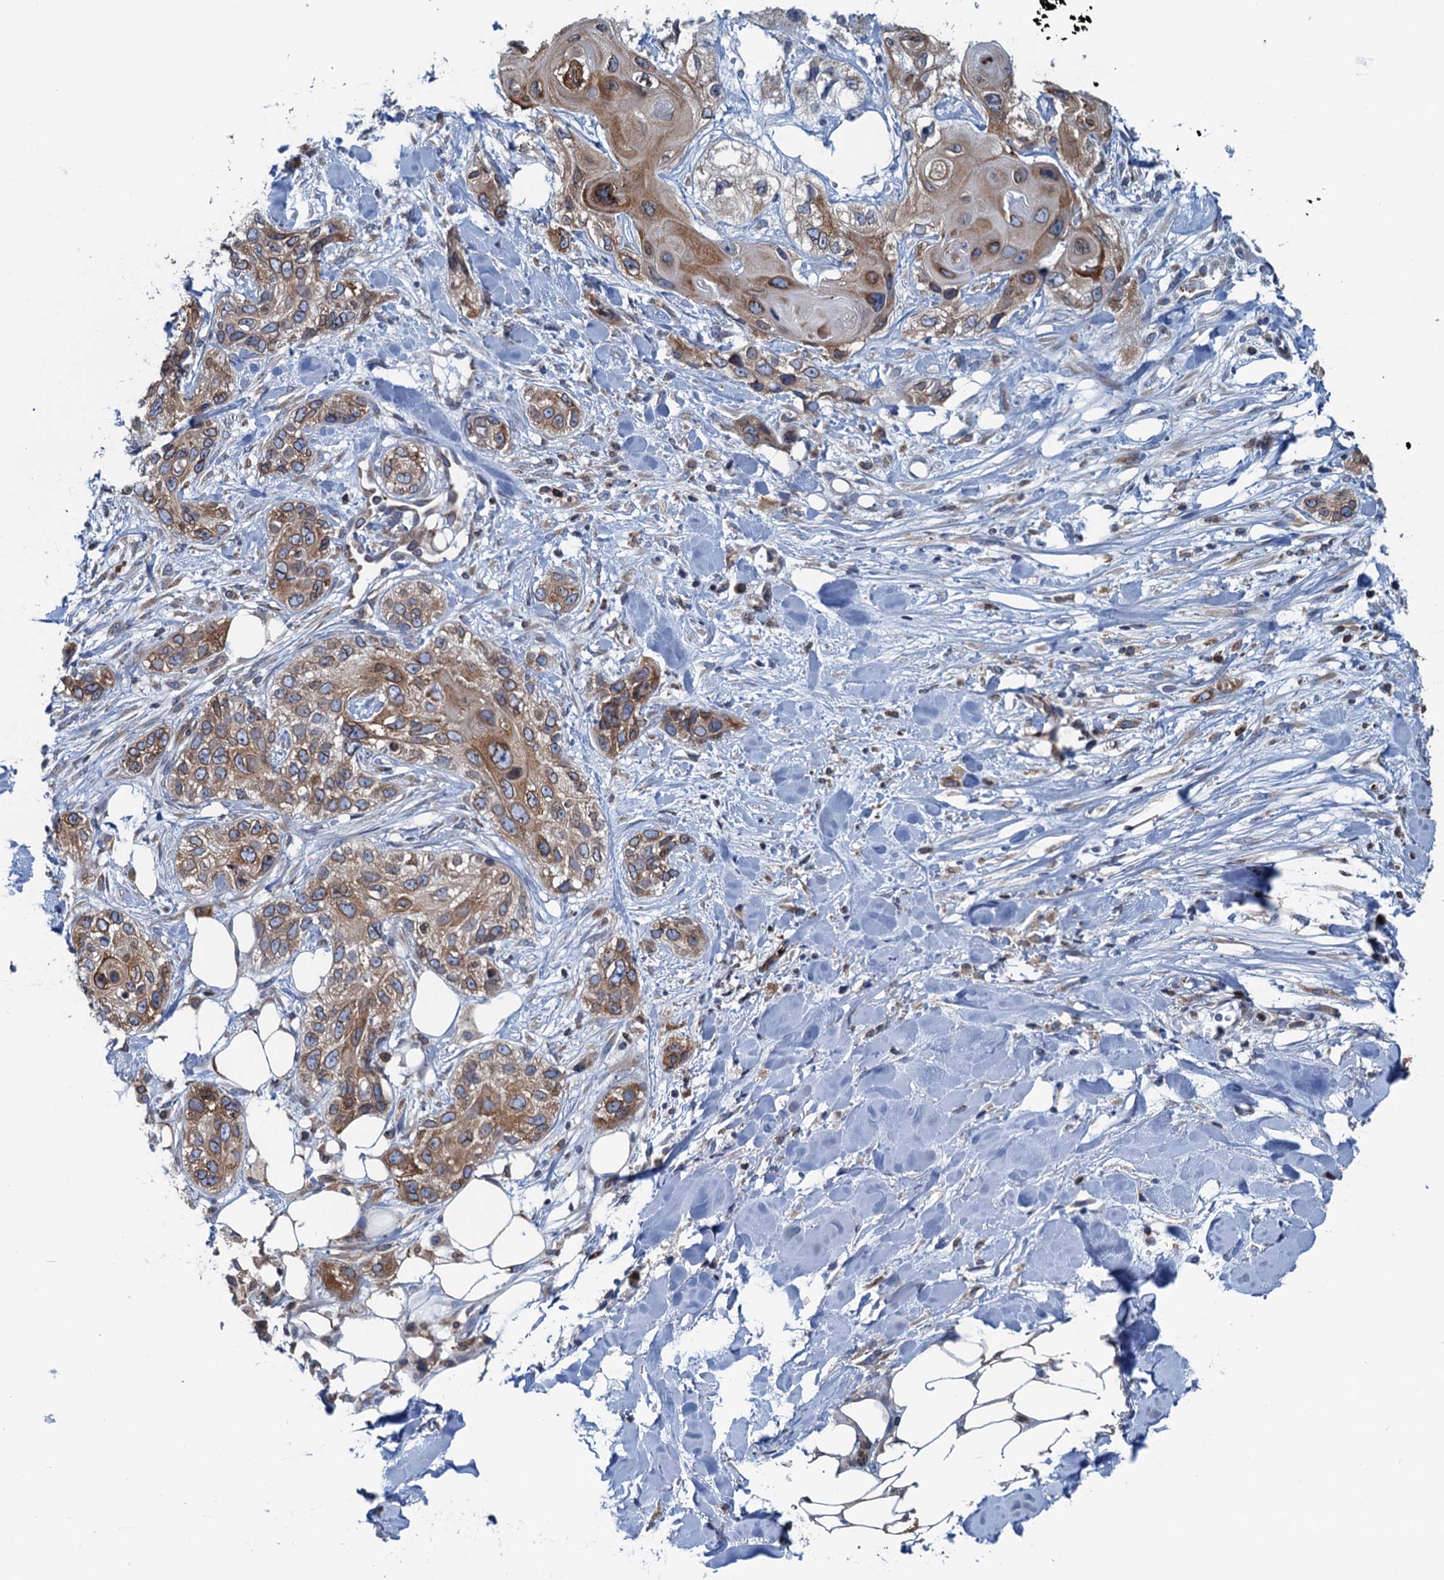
{"staining": {"intensity": "moderate", "quantity": ">75%", "location": "cytoplasmic/membranous"}, "tissue": "skin cancer", "cell_type": "Tumor cells", "image_type": "cancer", "snomed": [{"axis": "morphology", "description": "Normal tissue, NOS"}, {"axis": "morphology", "description": "Squamous cell carcinoma, NOS"}, {"axis": "topography", "description": "Skin"}], "caption": "The photomicrograph exhibits a brown stain indicating the presence of a protein in the cytoplasmic/membranous of tumor cells in skin squamous cell carcinoma. The protein is stained brown, and the nuclei are stained in blue (DAB IHC with brightfield microscopy, high magnification).", "gene": "TMEM205", "patient": {"sex": "male", "age": 72}}